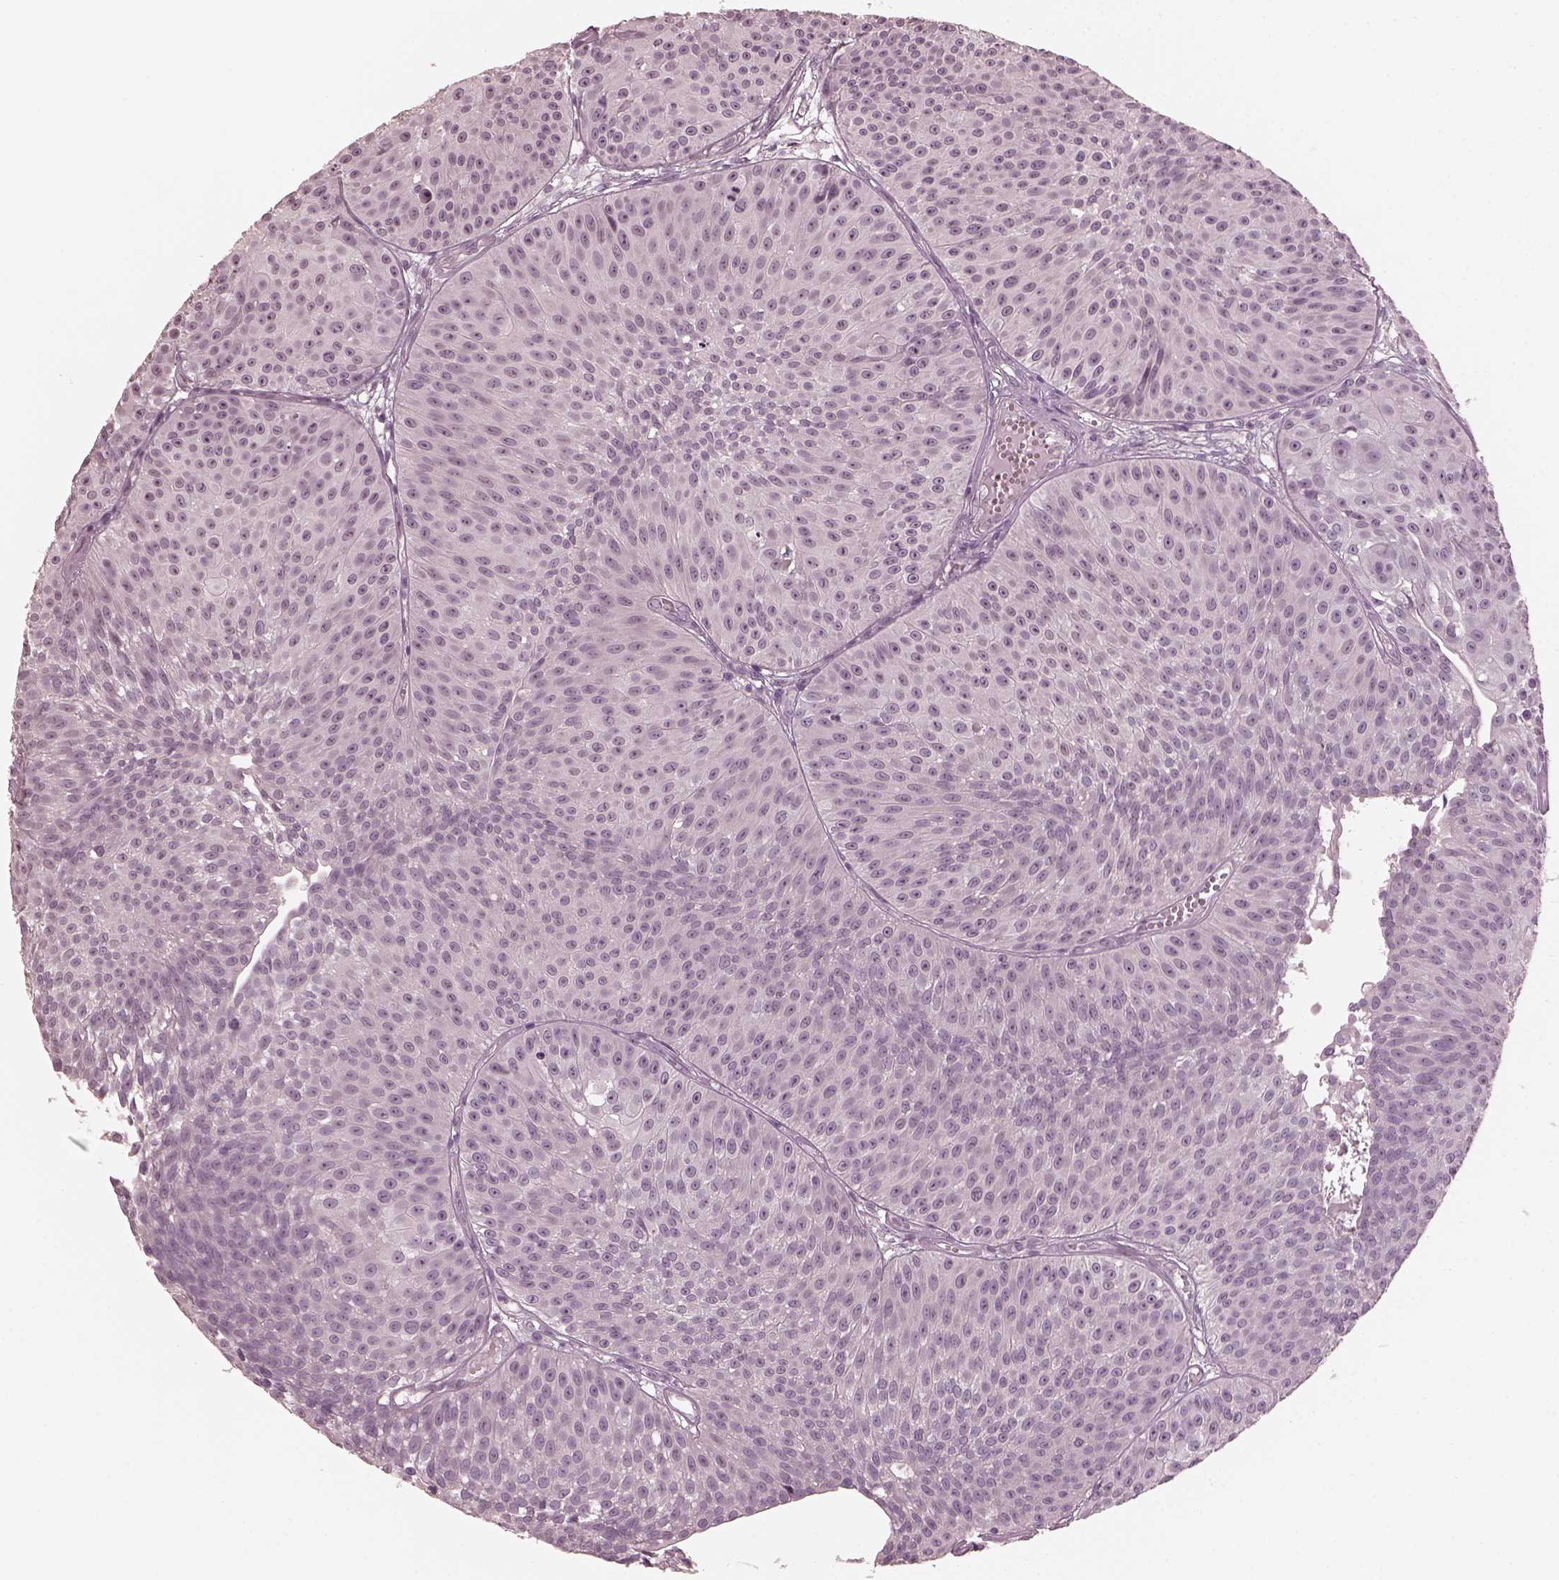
{"staining": {"intensity": "negative", "quantity": "none", "location": "none"}, "tissue": "urothelial cancer", "cell_type": "Tumor cells", "image_type": "cancer", "snomed": [{"axis": "morphology", "description": "Urothelial carcinoma, Low grade"}, {"axis": "topography", "description": "Urinary bladder"}], "caption": "Immunohistochemistry of human urothelial cancer exhibits no expression in tumor cells.", "gene": "OPTC", "patient": {"sex": "male", "age": 63}}